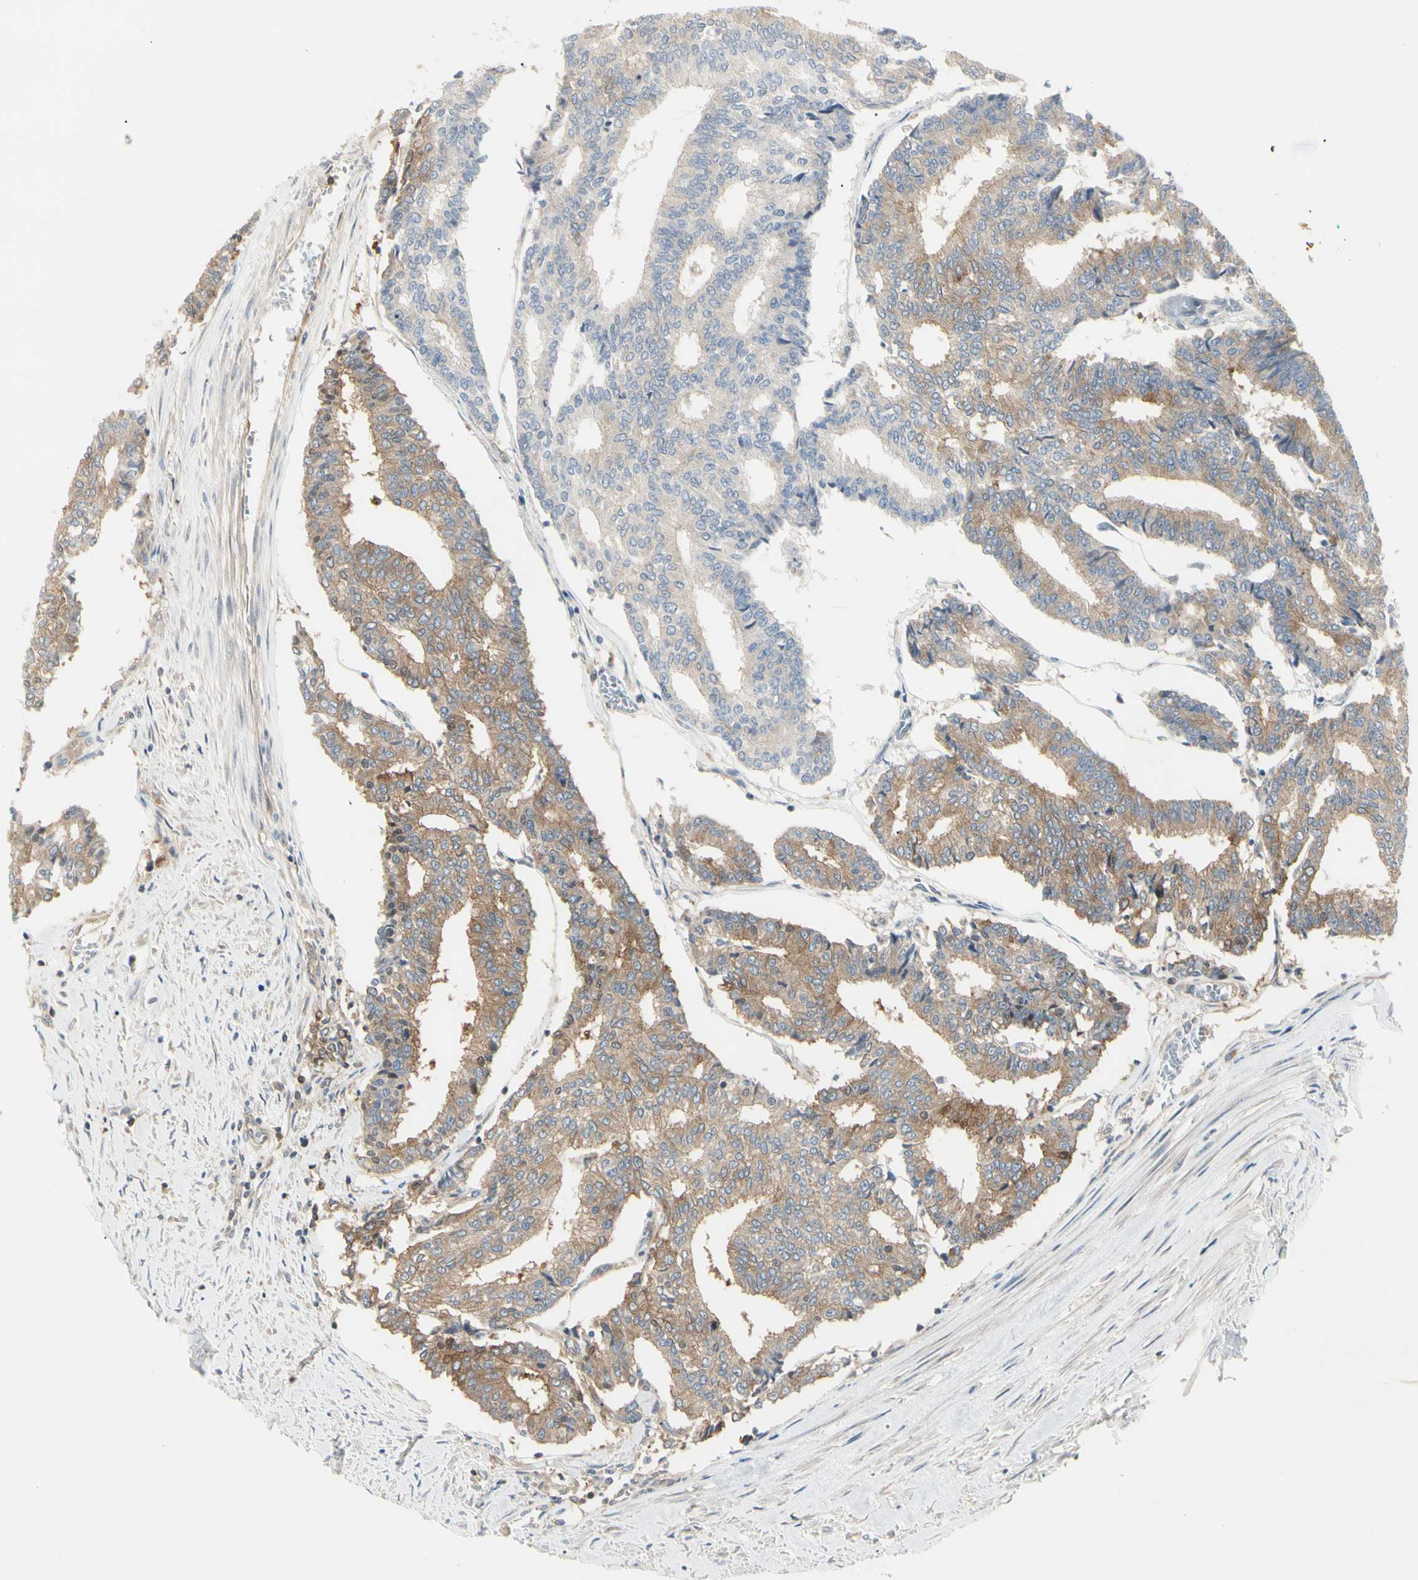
{"staining": {"intensity": "moderate", "quantity": ">75%", "location": "cytoplasmic/membranous"}, "tissue": "prostate cancer", "cell_type": "Tumor cells", "image_type": "cancer", "snomed": [{"axis": "morphology", "description": "Adenocarcinoma, High grade"}, {"axis": "topography", "description": "Prostate"}], "caption": "Prostate adenocarcinoma (high-grade) tissue reveals moderate cytoplasmic/membranous positivity in about >75% of tumor cells", "gene": "NFKB2", "patient": {"sex": "male", "age": 55}}